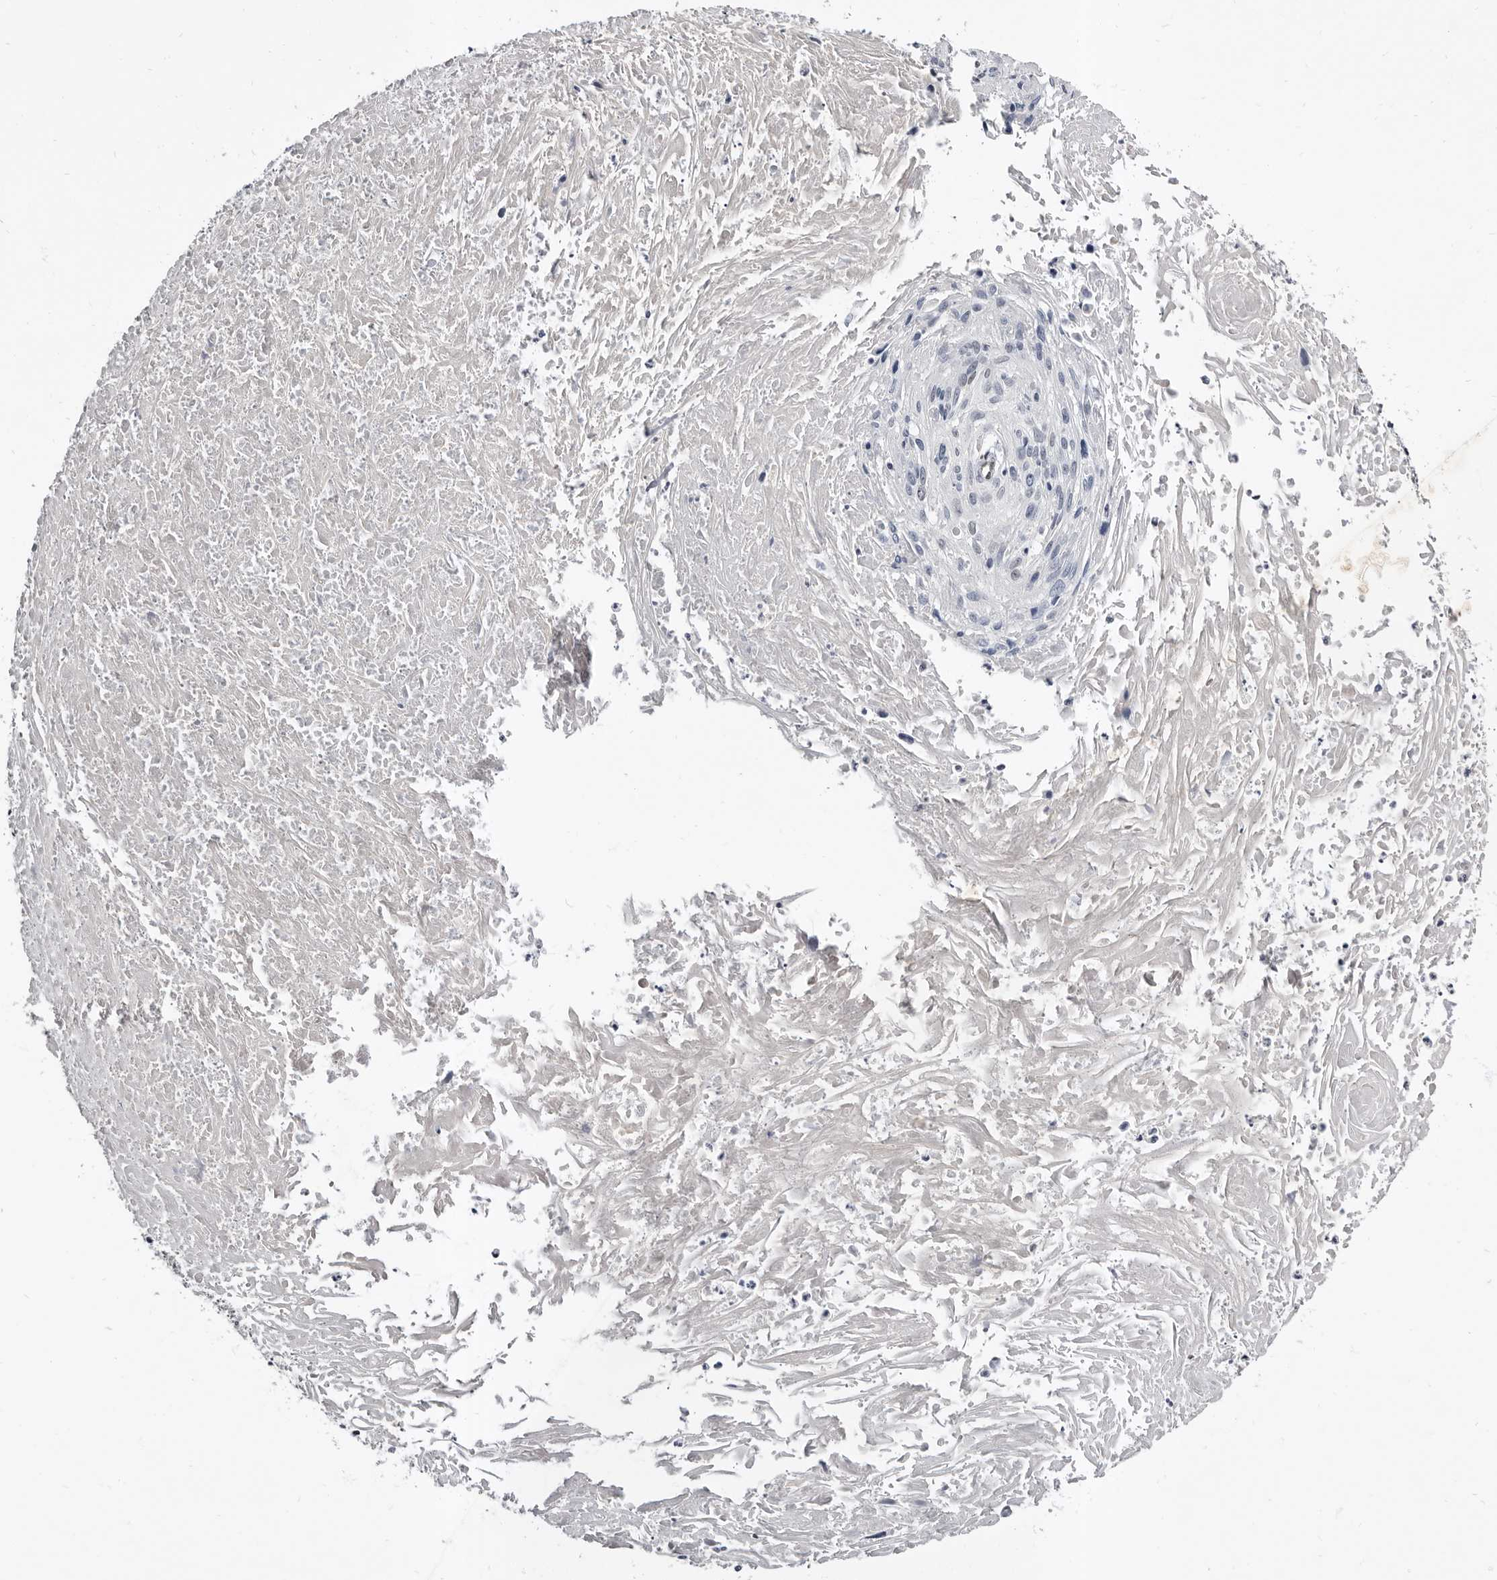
{"staining": {"intensity": "negative", "quantity": "none", "location": "none"}, "tissue": "cervical cancer", "cell_type": "Tumor cells", "image_type": "cancer", "snomed": [{"axis": "morphology", "description": "Squamous cell carcinoma, NOS"}, {"axis": "topography", "description": "Cervix"}], "caption": "DAB immunohistochemical staining of squamous cell carcinoma (cervical) reveals no significant expression in tumor cells.", "gene": "ZNF326", "patient": {"sex": "female", "age": 51}}